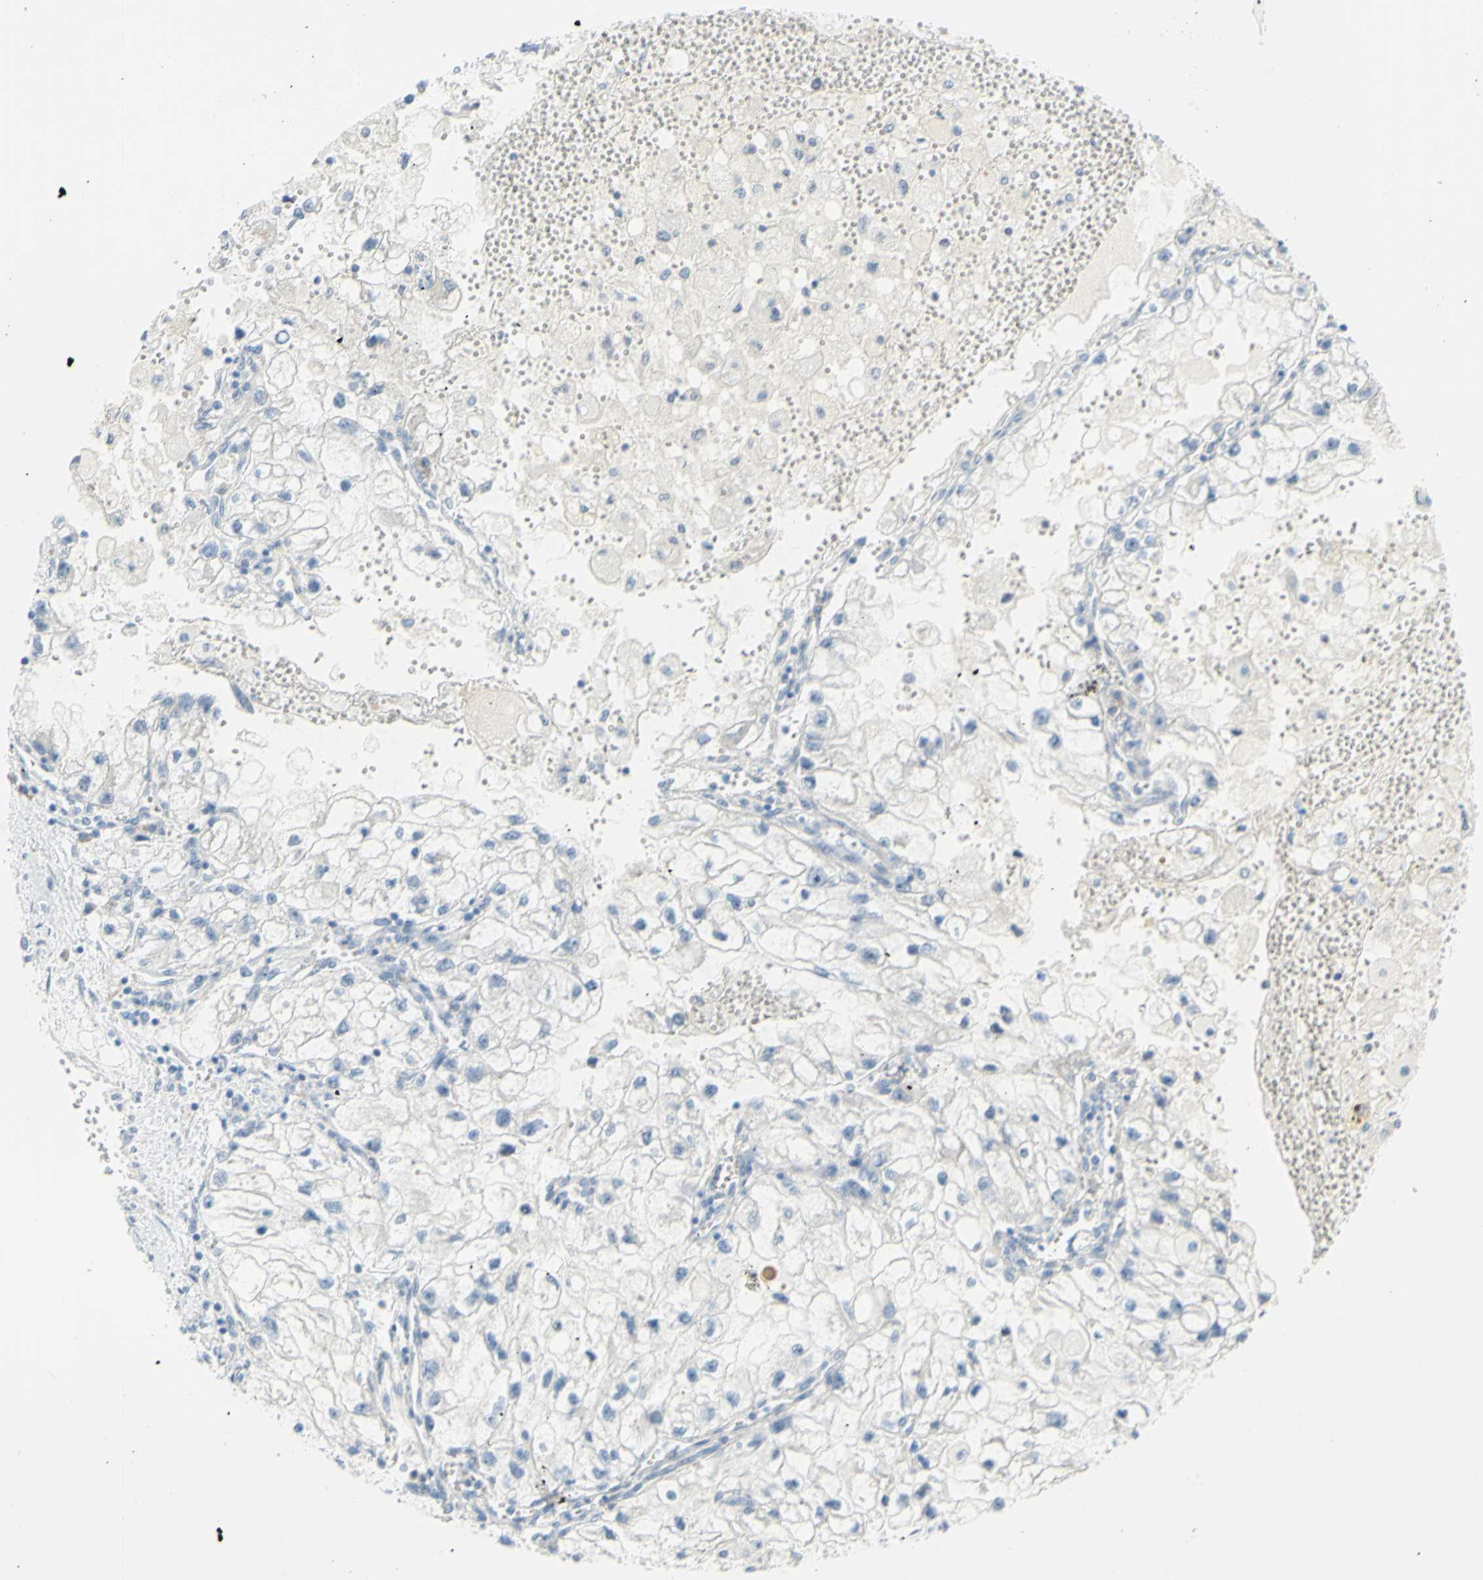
{"staining": {"intensity": "negative", "quantity": "none", "location": "none"}, "tissue": "renal cancer", "cell_type": "Tumor cells", "image_type": "cancer", "snomed": [{"axis": "morphology", "description": "Adenocarcinoma, NOS"}, {"axis": "topography", "description": "Kidney"}], "caption": "Human renal cancer stained for a protein using IHC demonstrates no expression in tumor cells.", "gene": "DCT", "patient": {"sex": "female", "age": 70}}